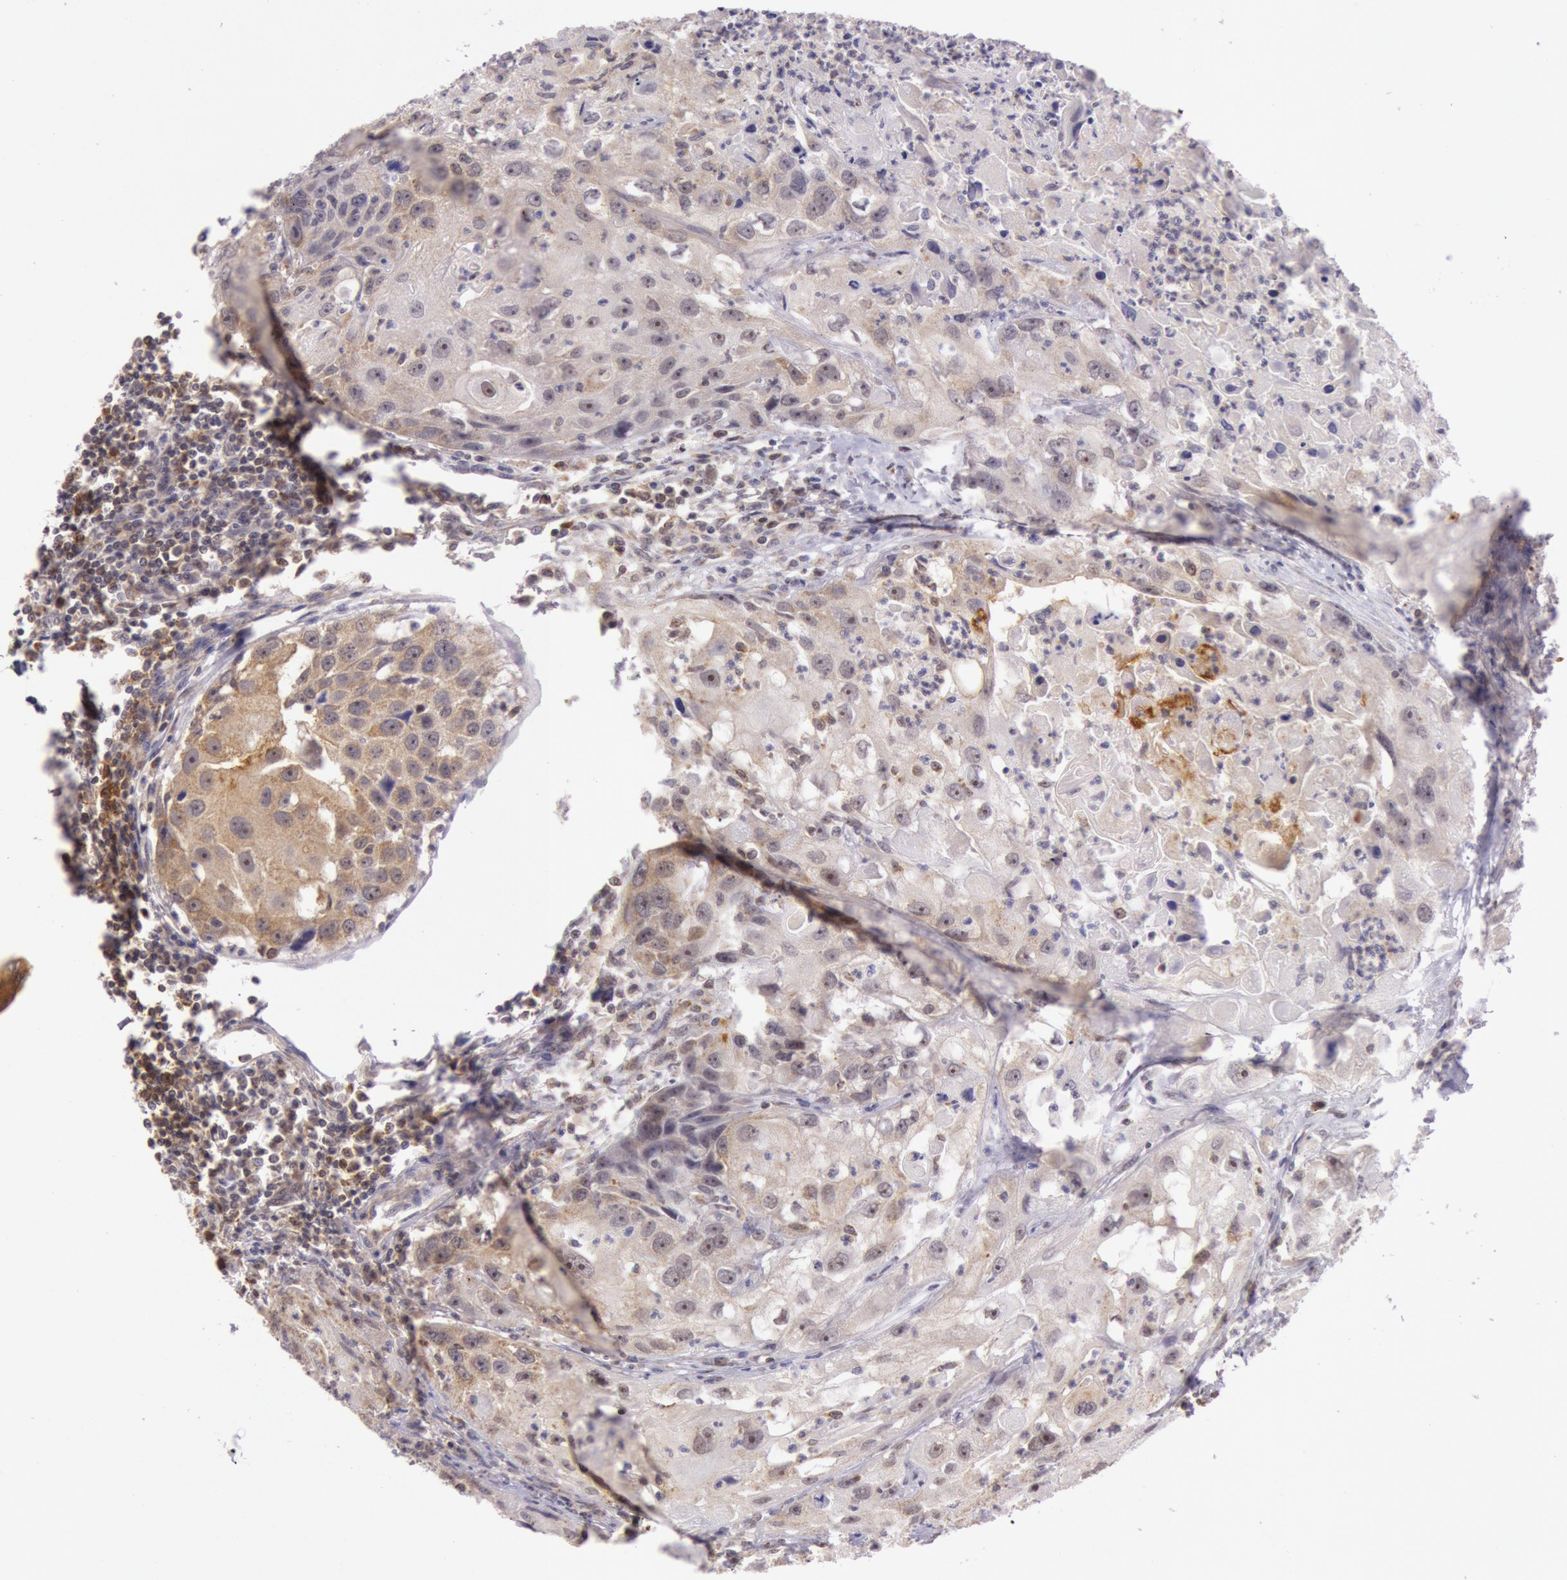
{"staining": {"intensity": "moderate", "quantity": ">75%", "location": "cytoplasmic/membranous,nuclear"}, "tissue": "head and neck cancer", "cell_type": "Tumor cells", "image_type": "cancer", "snomed": [{"axis": "morphology", "description": "Squamous cell carcinoma, NOS"}, {"axis": "topography", "description": "Head-Neck"}], "caption": "Head and neck cancer (squamous cell carcinoma) tissue demonstrates moderate cytoplasmic/membranous and nuclear positivity in approximately >75% of tumor cells, visualized by immunohistochemistry.", "gene": "CDK16", "patient": {"sex": "male", "age": 64}}